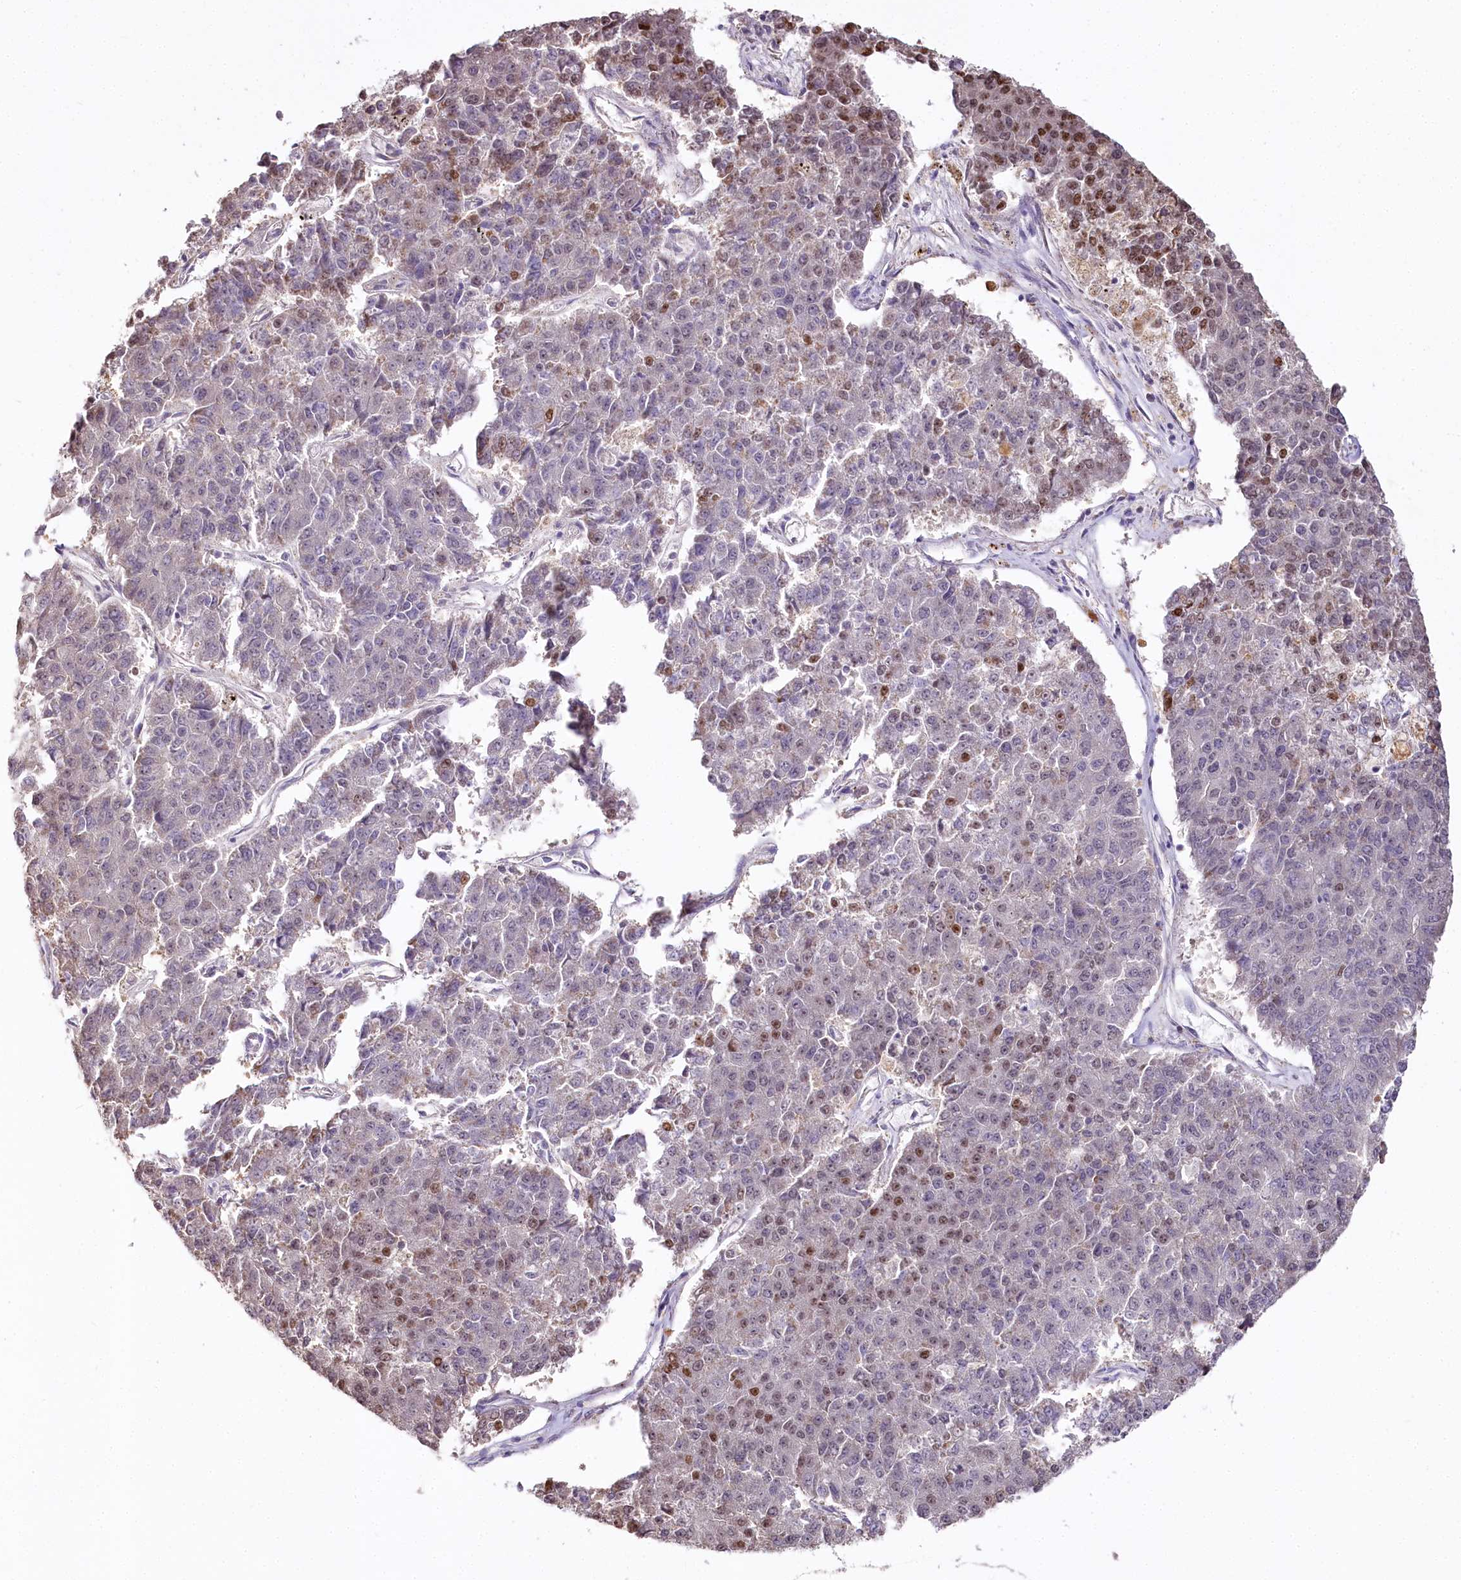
{"staining": {"intensity": "moderate", "quantity": "<25%", "location": "nuclear"}, "tissue": "pancreatic cancer", "cell_type": "Tumor cells", "image_type": "cancer", "snomed": [{"axis": "morphology", "description": "Adenocarcinoma, NOS"}, {"axis": "topography", "description": "Pancreas"}], "caption": "Immunohistochemical staining of human adenocarcinoma (pancreatic) displays low levels of moderate nuclear staining in about <25% of tumor cells. (Stains: DAB (3,3'-diaminobenzidine) in brown, nuclei in blue, Microscopy: brightfield microscopy at high magnification).", "gene": "ZNF226", "patient": {"sex": "male", "age": 50}}